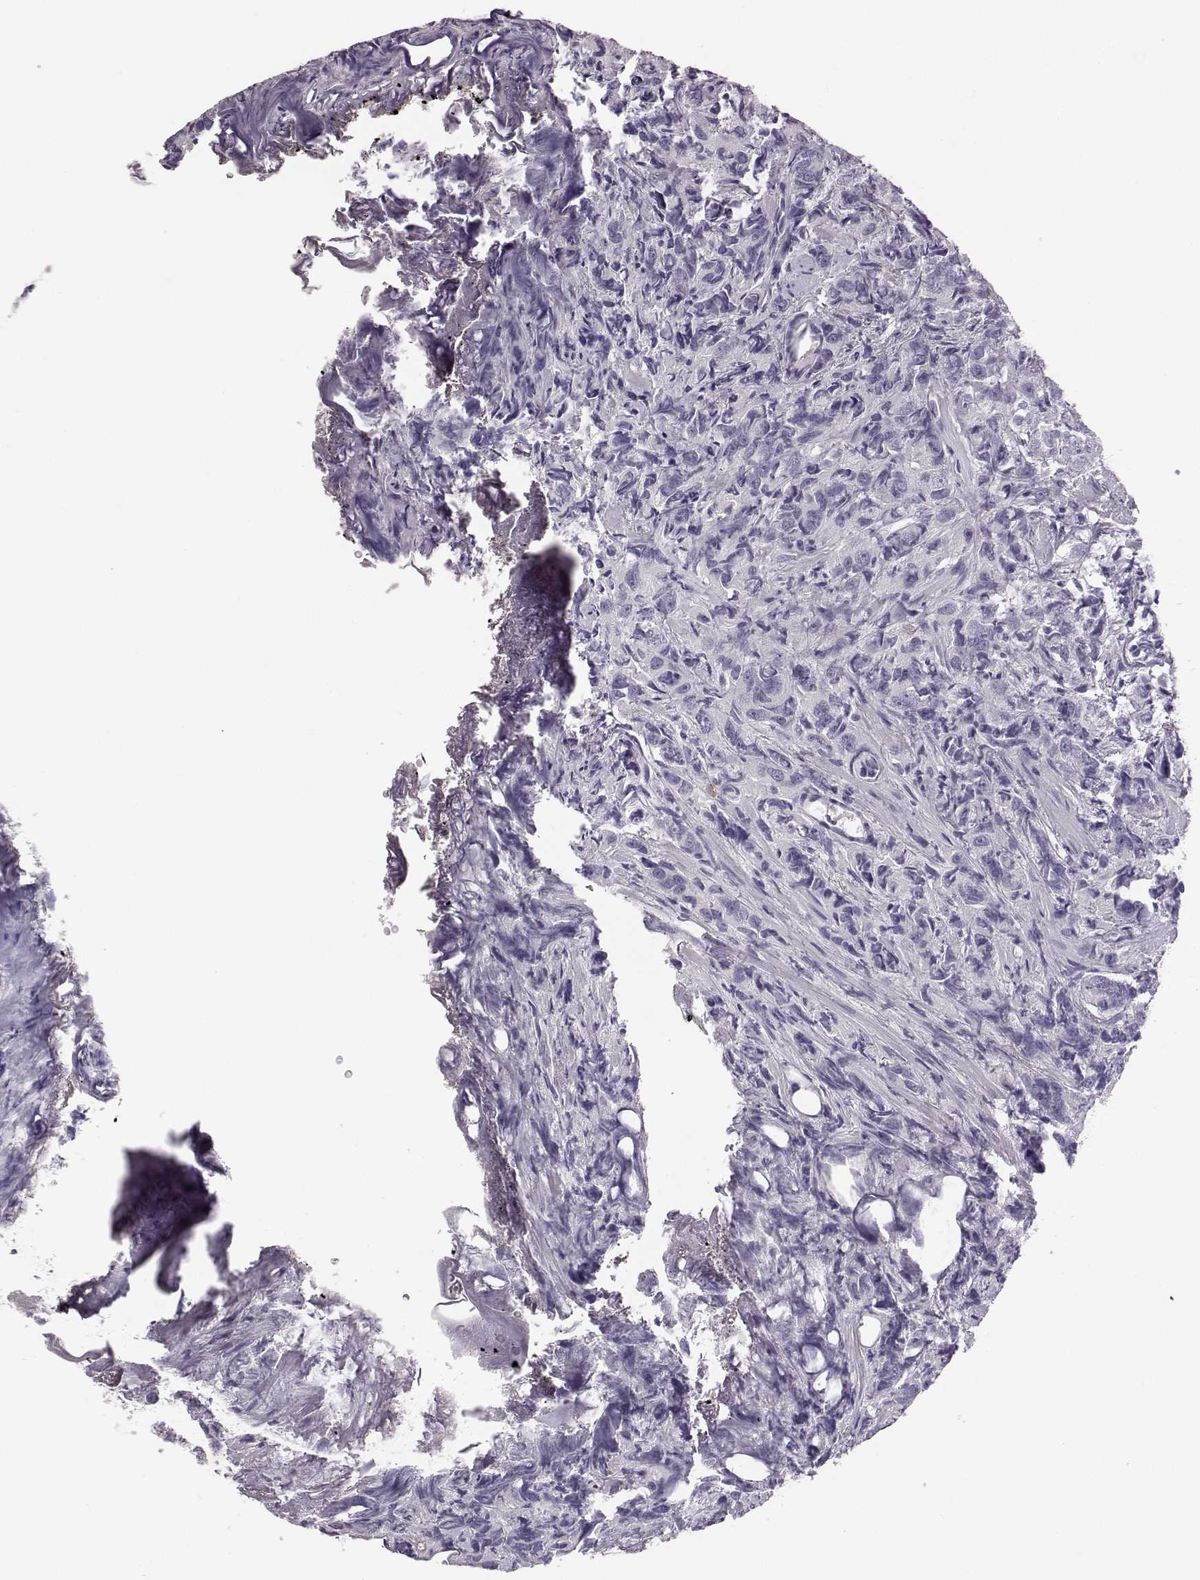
{"staining": {"intensity": "negative", "quantity": "none", "location": "none"}, "tissue": "prostate cancer", "cell_type": "Tumor cells", "image_type": "cancer", "snomed": [{"axis": "morphology", "description": "Adenocarcinoma, High grade"}, {"axis": "topography", "description": "Prostate"}], "caption": "High magnification brightfield microscopy of prostate cancer (high-grade adenocarcinoma) stained with DAB (3,3'-diaminobenzidine) (brown) and counterstained with hematoxylin (blue): tumor cells show no significant positivity. The staining is performed using DAB (3,3'-diaminobenzidine) brown chromogen with nuclei counter-stained in using hematoxylin.", "gene": "NPTXR", "patient": {"sex": "male", "age": 90}}